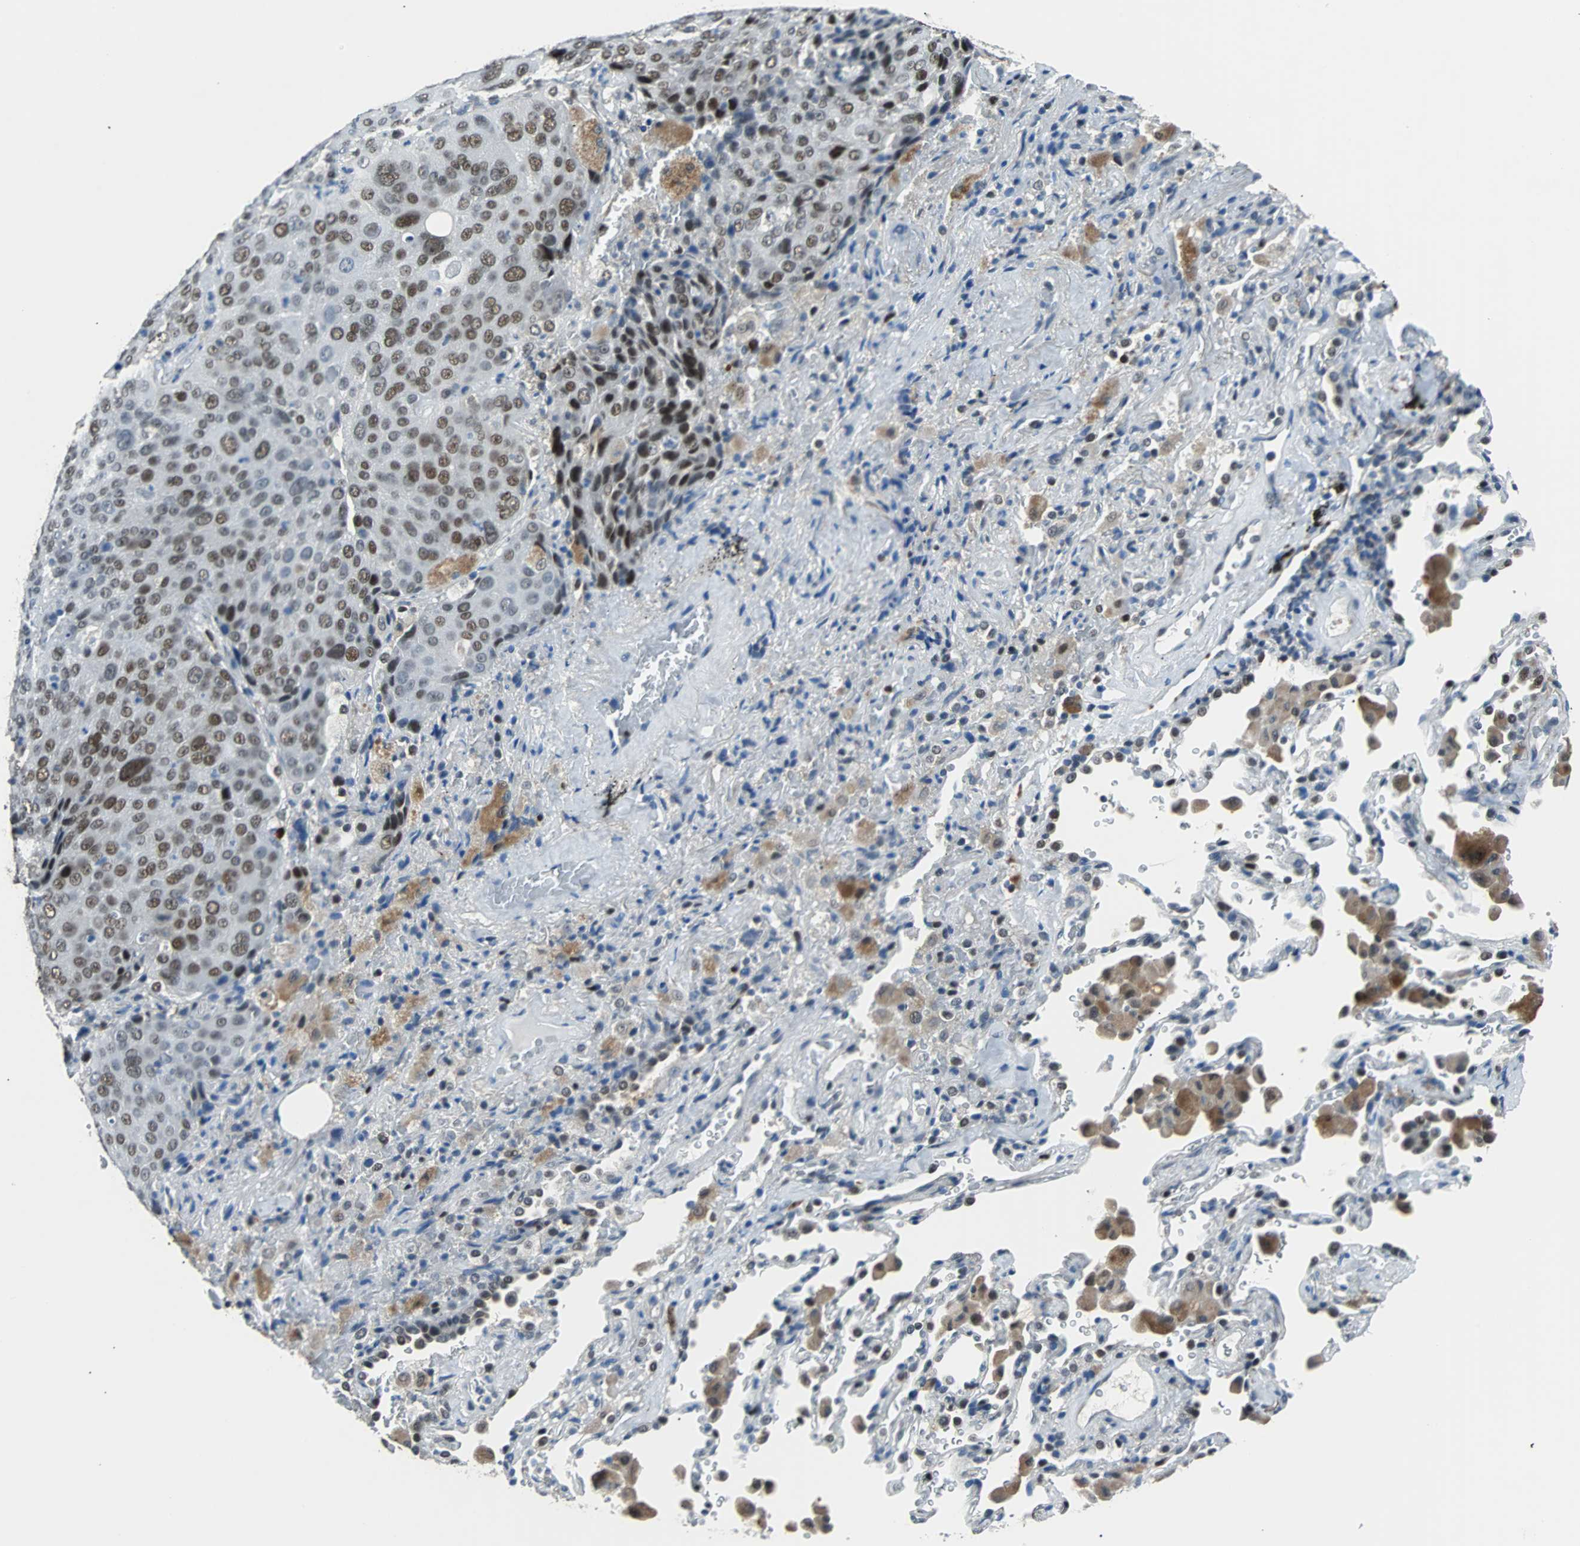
{"staining": {"intensity": "moderate", "quantity": "25%-75%", "location": "nuclear"}, "tissue": "lung cancer", "cell_type": "Tumor cells", "image_type": "cancer", "snomed": [{"axis": "morphology", "description": "Squamous cell carcinoma, NOS"}, {"axis": "topography", "description": "Lung"}], "caption": "About 25%-75% of tumor cells in squamous cell carcinoma (lung) display moderate nuclear protein expression as visualized by brown immunohistochemical staining.", "gene": "USP28", "patient": {"sex": "male", "age": 54}}